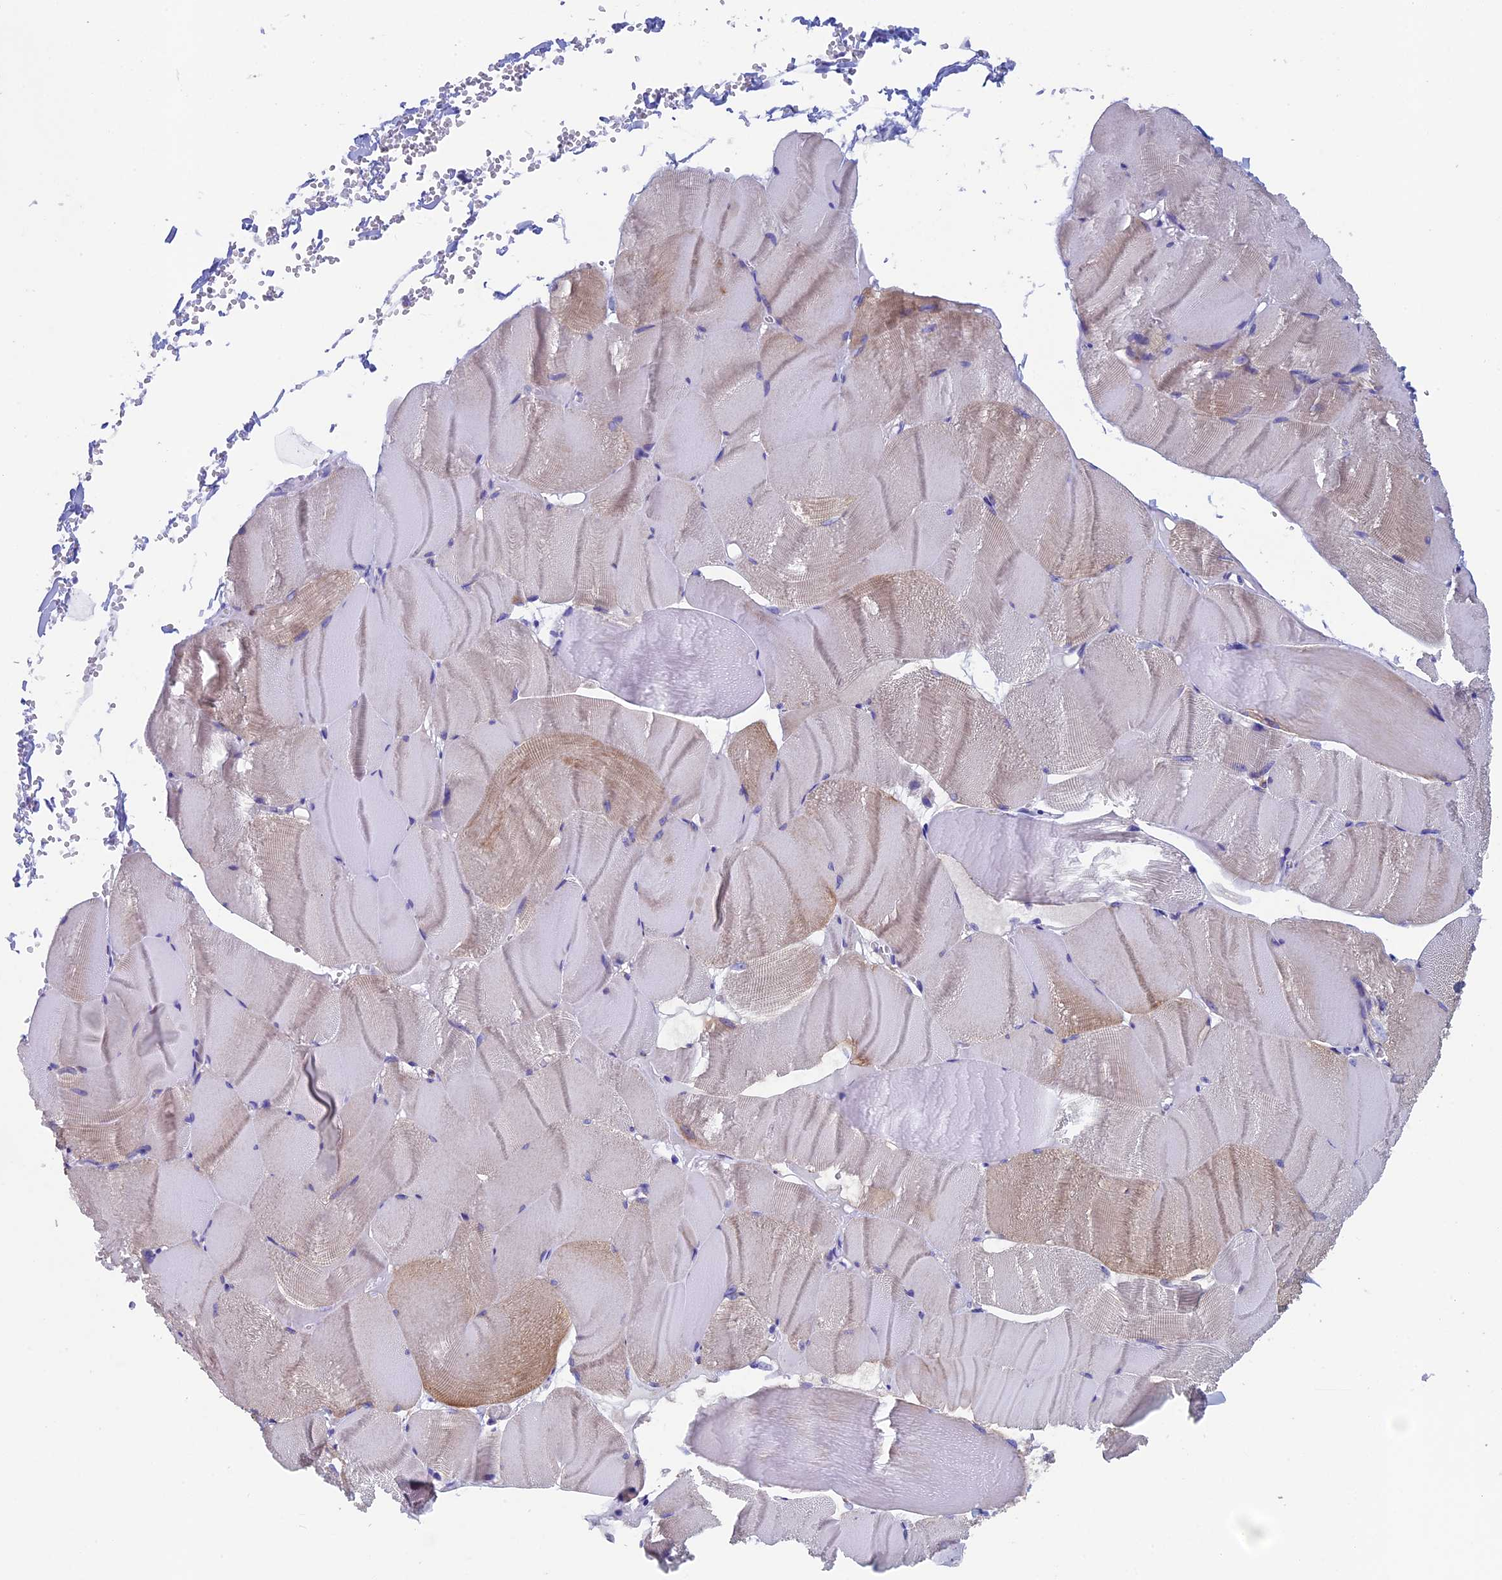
{"staining": {"intensity": "weak", "quantity": "<25%", "location": "cytoplasmic/membranous"}, "tissue": "skeletal muscle", "cell_type": "Myocytes", "image_type": "normal", "snomed": [{"axis": "morphology", "description": "Normal tissue, NOS"}, {"axis": "morphology", "description": "Basal cell carcinoma"}, {"axis": "topography", "description": "Skeletal muscle"}], "caption": "Immunohistochemistry (IHC) of unremarkable human skeletal muscle displays no staining in myocytes.", "gene": "ADH7", "patient": {"sex": "female", "age": 64}}